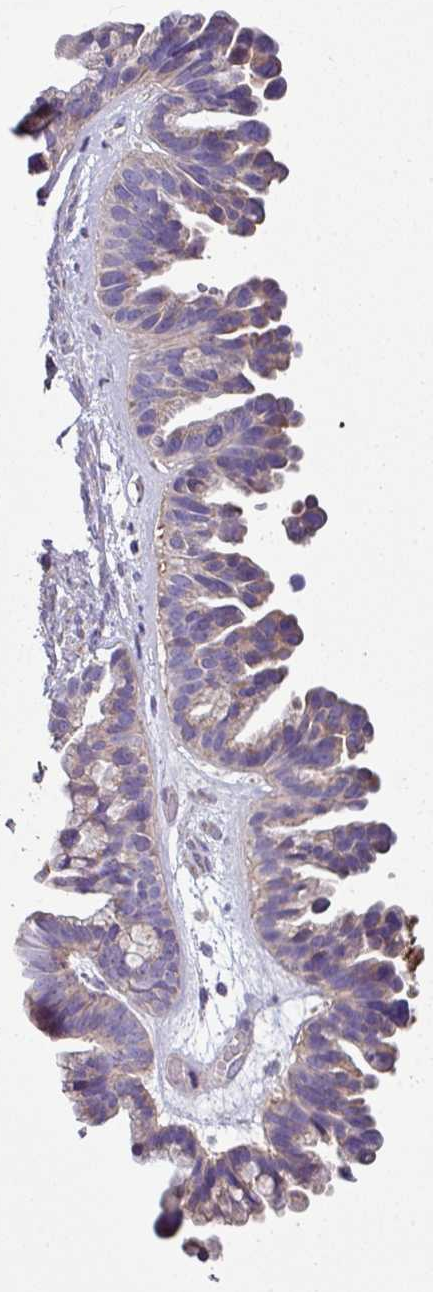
{"staining": {"intensity": "weak", "quantity": "25%-75%", "location": "cytoplasmic/membranous"}, "tissue": "ovarian cancer", "cell_type": "Tumor cells", "image_type": "cancer", "snomed": [{"axis": "morphology", "description": "Cystadenocarcinoma, serous, NOS"}, {"axis": "topography", "description": "Ovary"}], "caption": "IHC image of ovarian serous cystadenocarcinoma stained for a protein (brown), which exhibits low levels of weak cytoplasmic/membranous staining in approximately 25%-75% of tumor cells.", "gene": "LRRC9", "patient": {"sex": "female", "age": 56}}